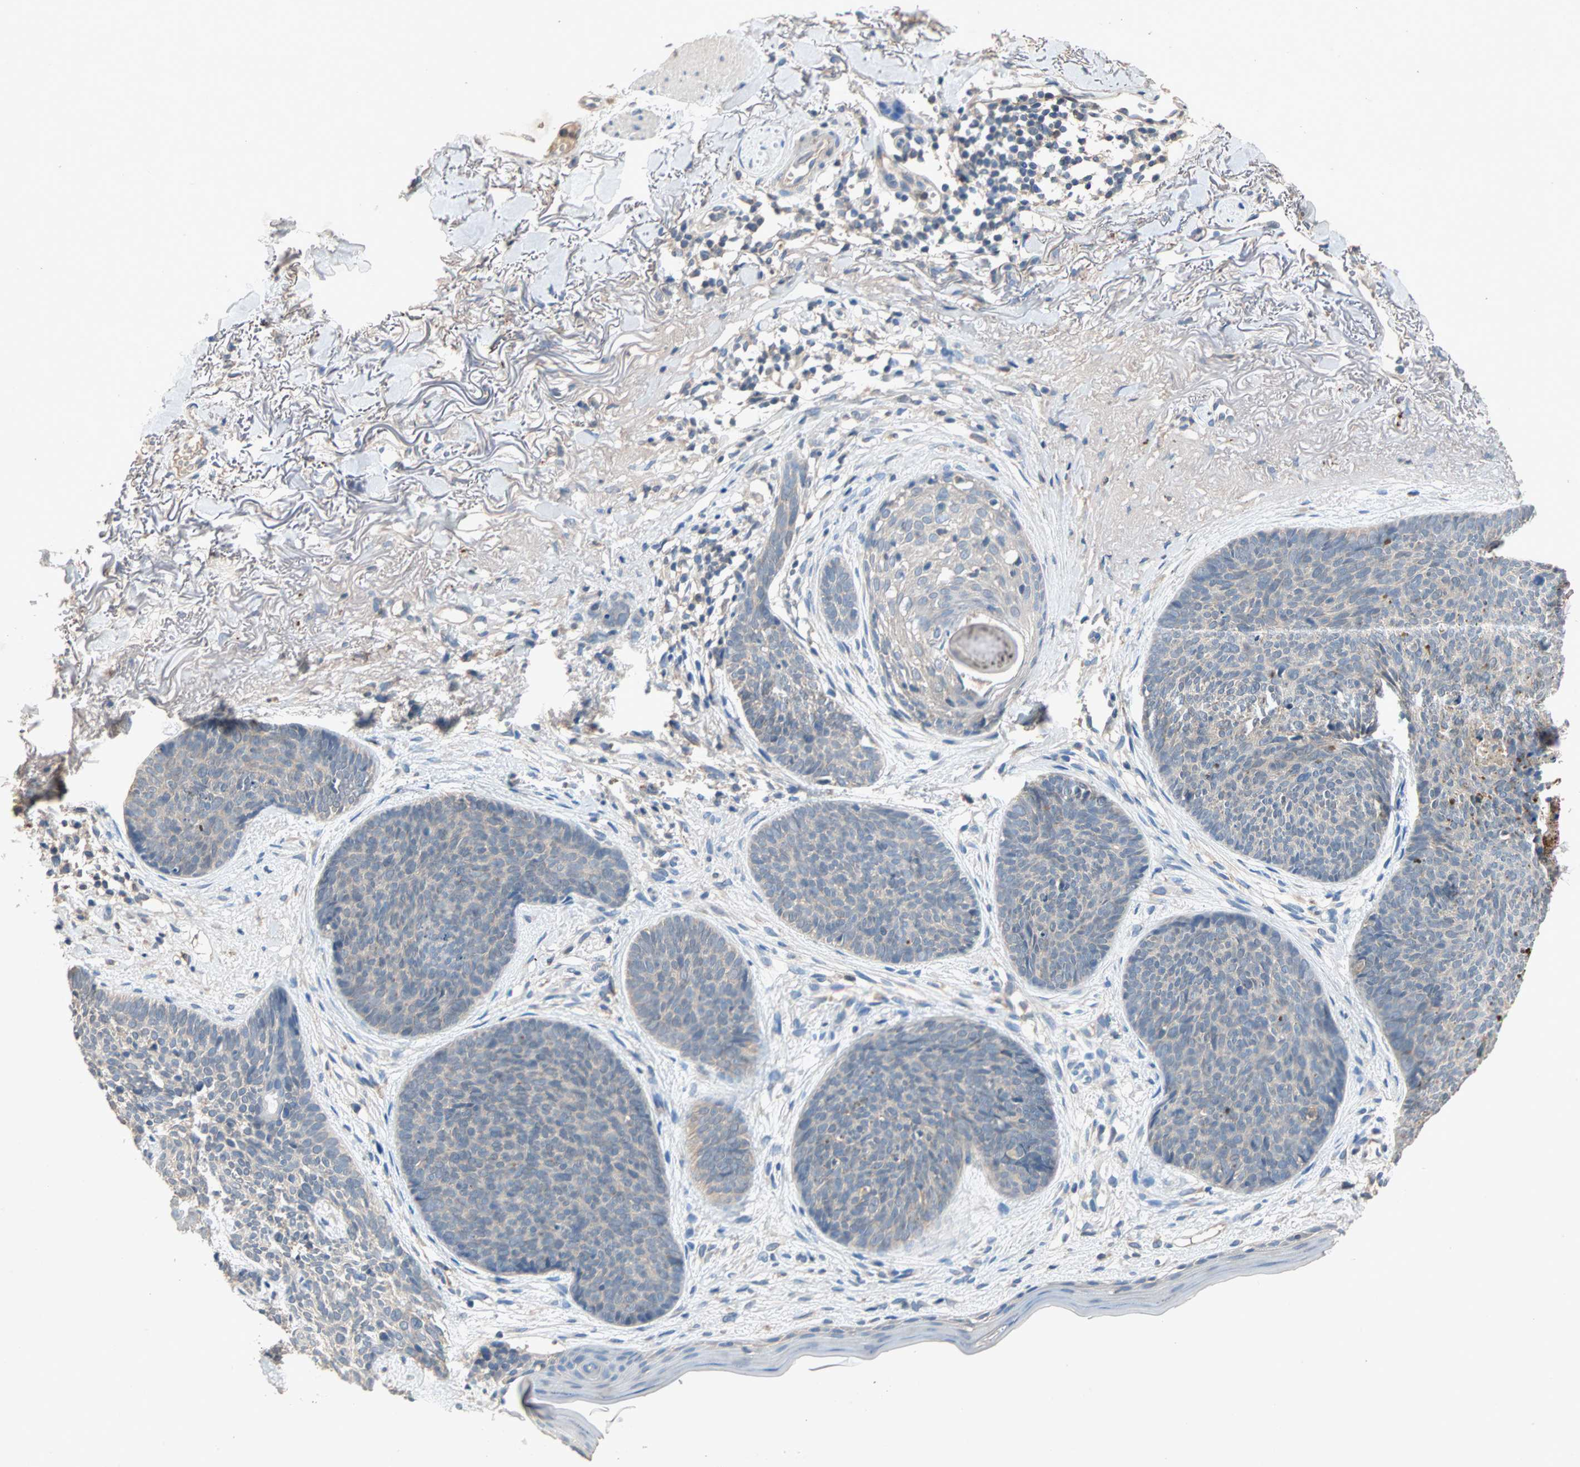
{"staining": {"intensity": "weak", "quantity": "25%-75%", "location": "cytoplasmic/membranous"}, "tissue": "skin cancer", "cell_type": "Tumor cells", "image_type": "cancer", "snomed": [{"axis": "morphology", "description": "Normal tissue, NOS"}, {"axis": "morphology", "description": "Basal cell carcinoma"}, {"axis": "topography", "description": "Skin"}], "caption": "Brown immunohistochemical staining in skin cancer (basal cell carcinoma) reveals weak cytoplasmic/membranous expression in about 25%-75% of tumor cells.", "gene": "ADAP1", "patient": {"sex": "female", "age": 70}}